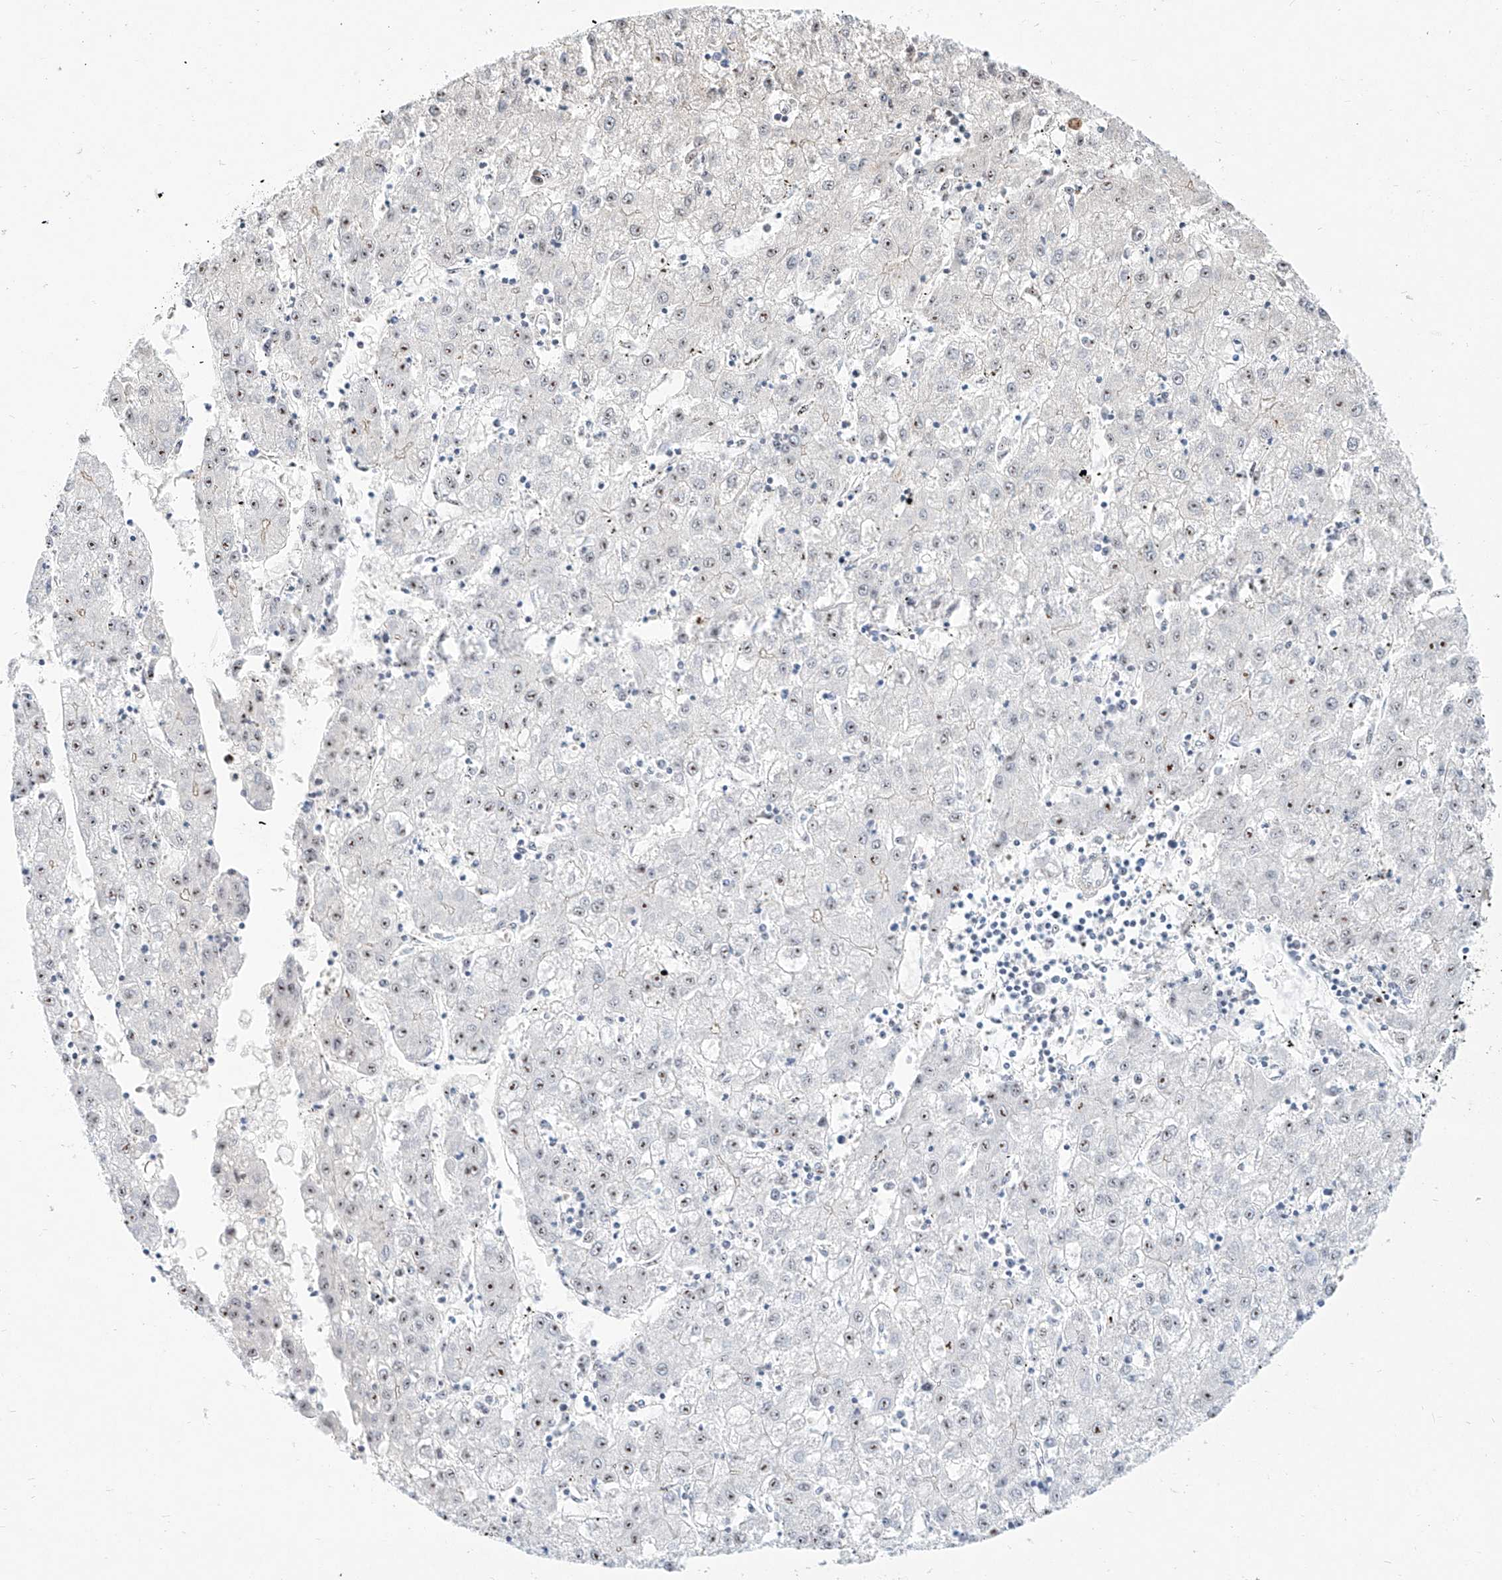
{"staining": {"intensity": "moderate", "quantity": "<25%", "location": "nuclear"}, "tissue": "liver cancer", "cell_type": "Tumor cells", "image_type": "cancer", "snomed": [{"axis": "morphology", "description": "Carcinoma, Hepatocellular, NOS"}, {"axis": "topography", "description": "Liver"}], "caption": "Human hepatocellular carcinoma (liver) stained for a protein (brown) displays moderate nuclear positive staining in approximately <25% of tumor cells.", "gene": "SNU13", "patient": {"sex": "male", "age": 72}}